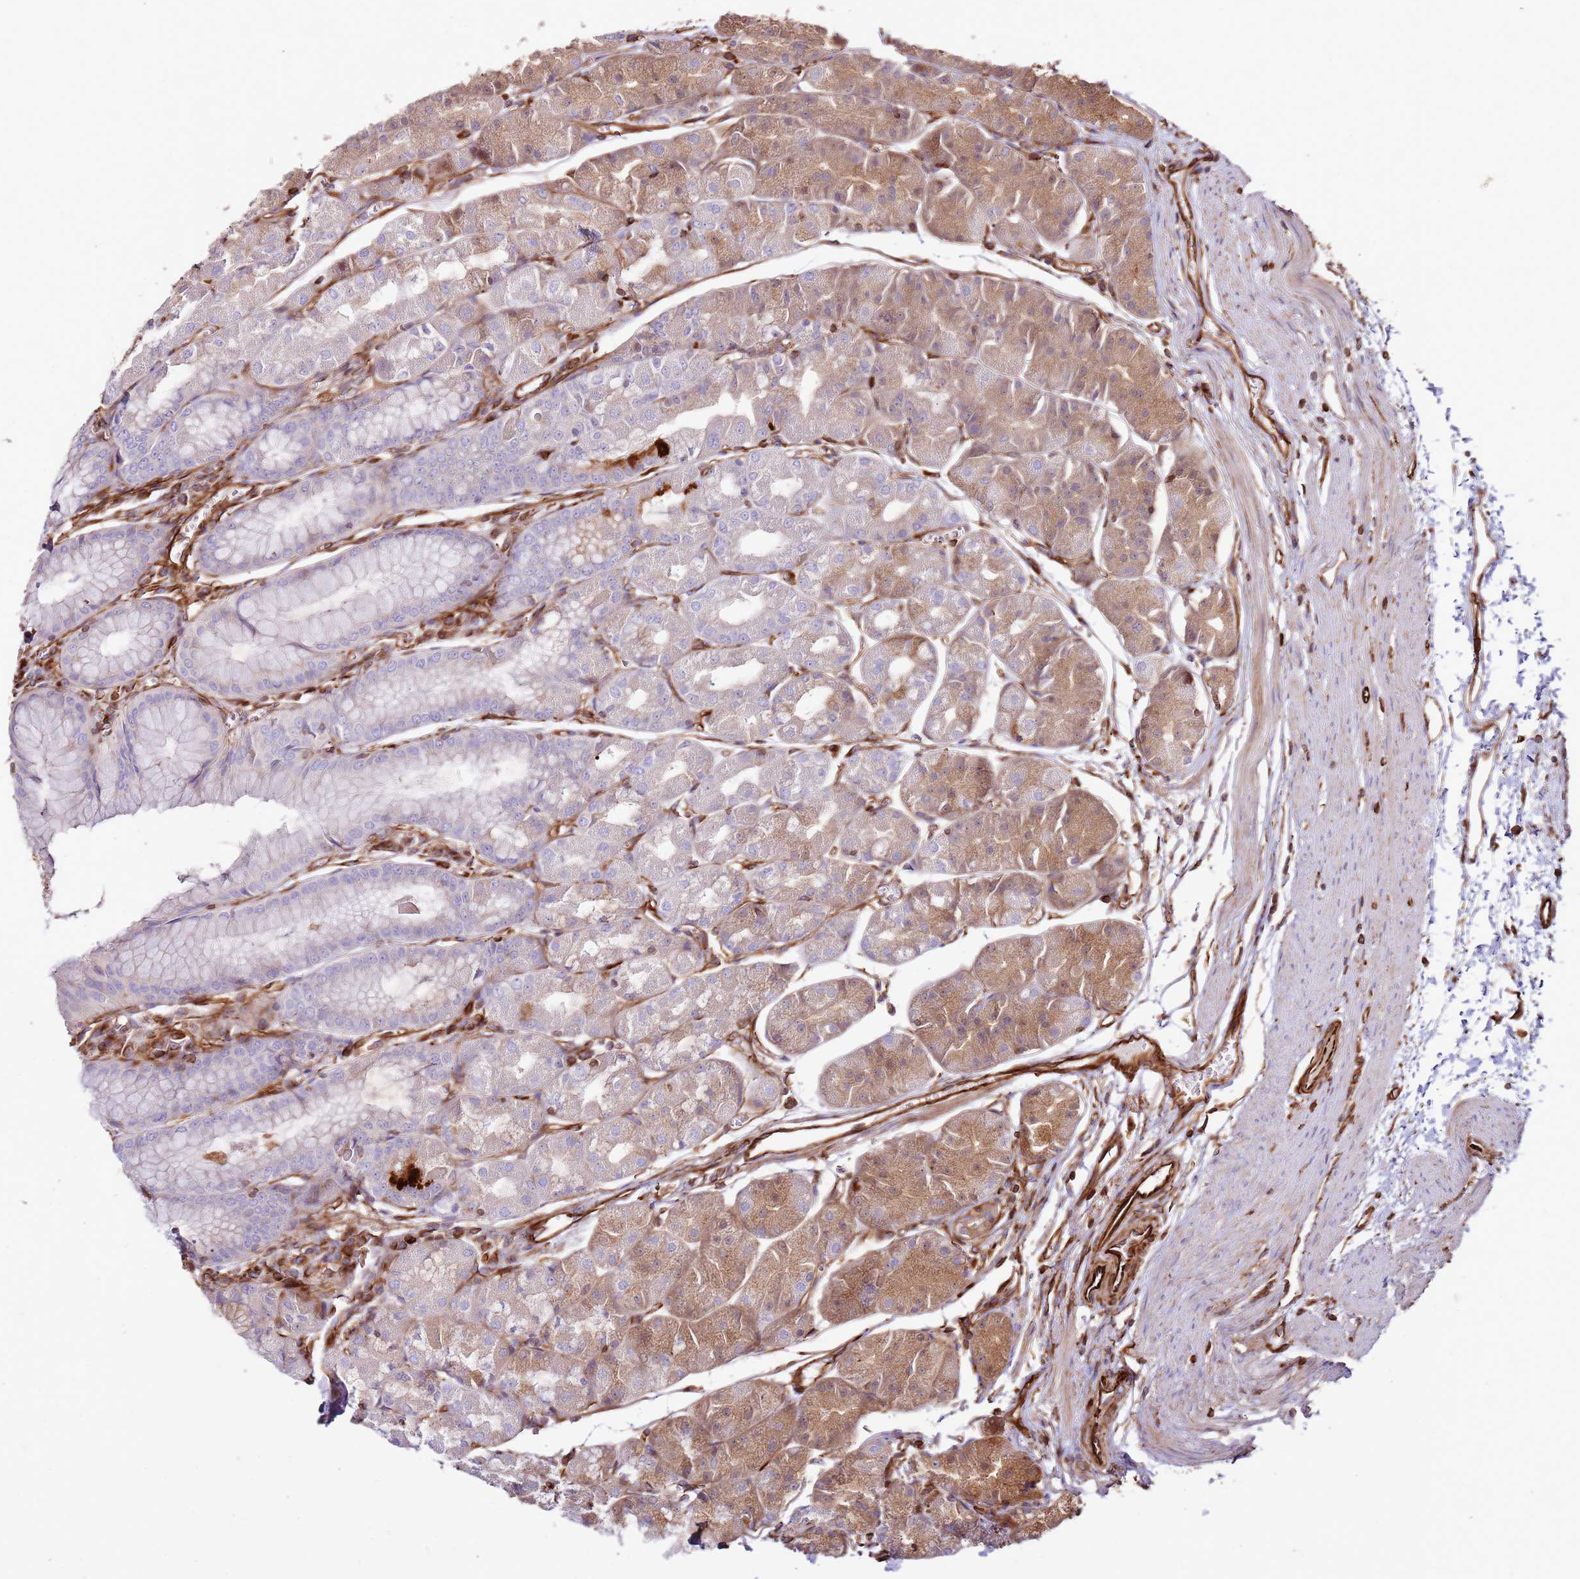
{"staining": {"intensity": "moderate", "quantity": "<25%", "location": "cytoplasmic/membranous"}, "tissue": "stomach", "cell_type": "Glandular cells", "image_type": "normal", "snomed": [{"axis": "morphology", "description": "Normal tissue, NOS"}, {"axis": "topography", "description": "Stomach"}], "caption": "A high-resolution image shows immunohistochemistry (IHC) staining of unremarkable stomach, which exhibits moderate cytoplasmic/membranous staining in about <25% of glandular cells.", "gene": "MRGPRE", "patient": {"sex": "male", "age": 55}}